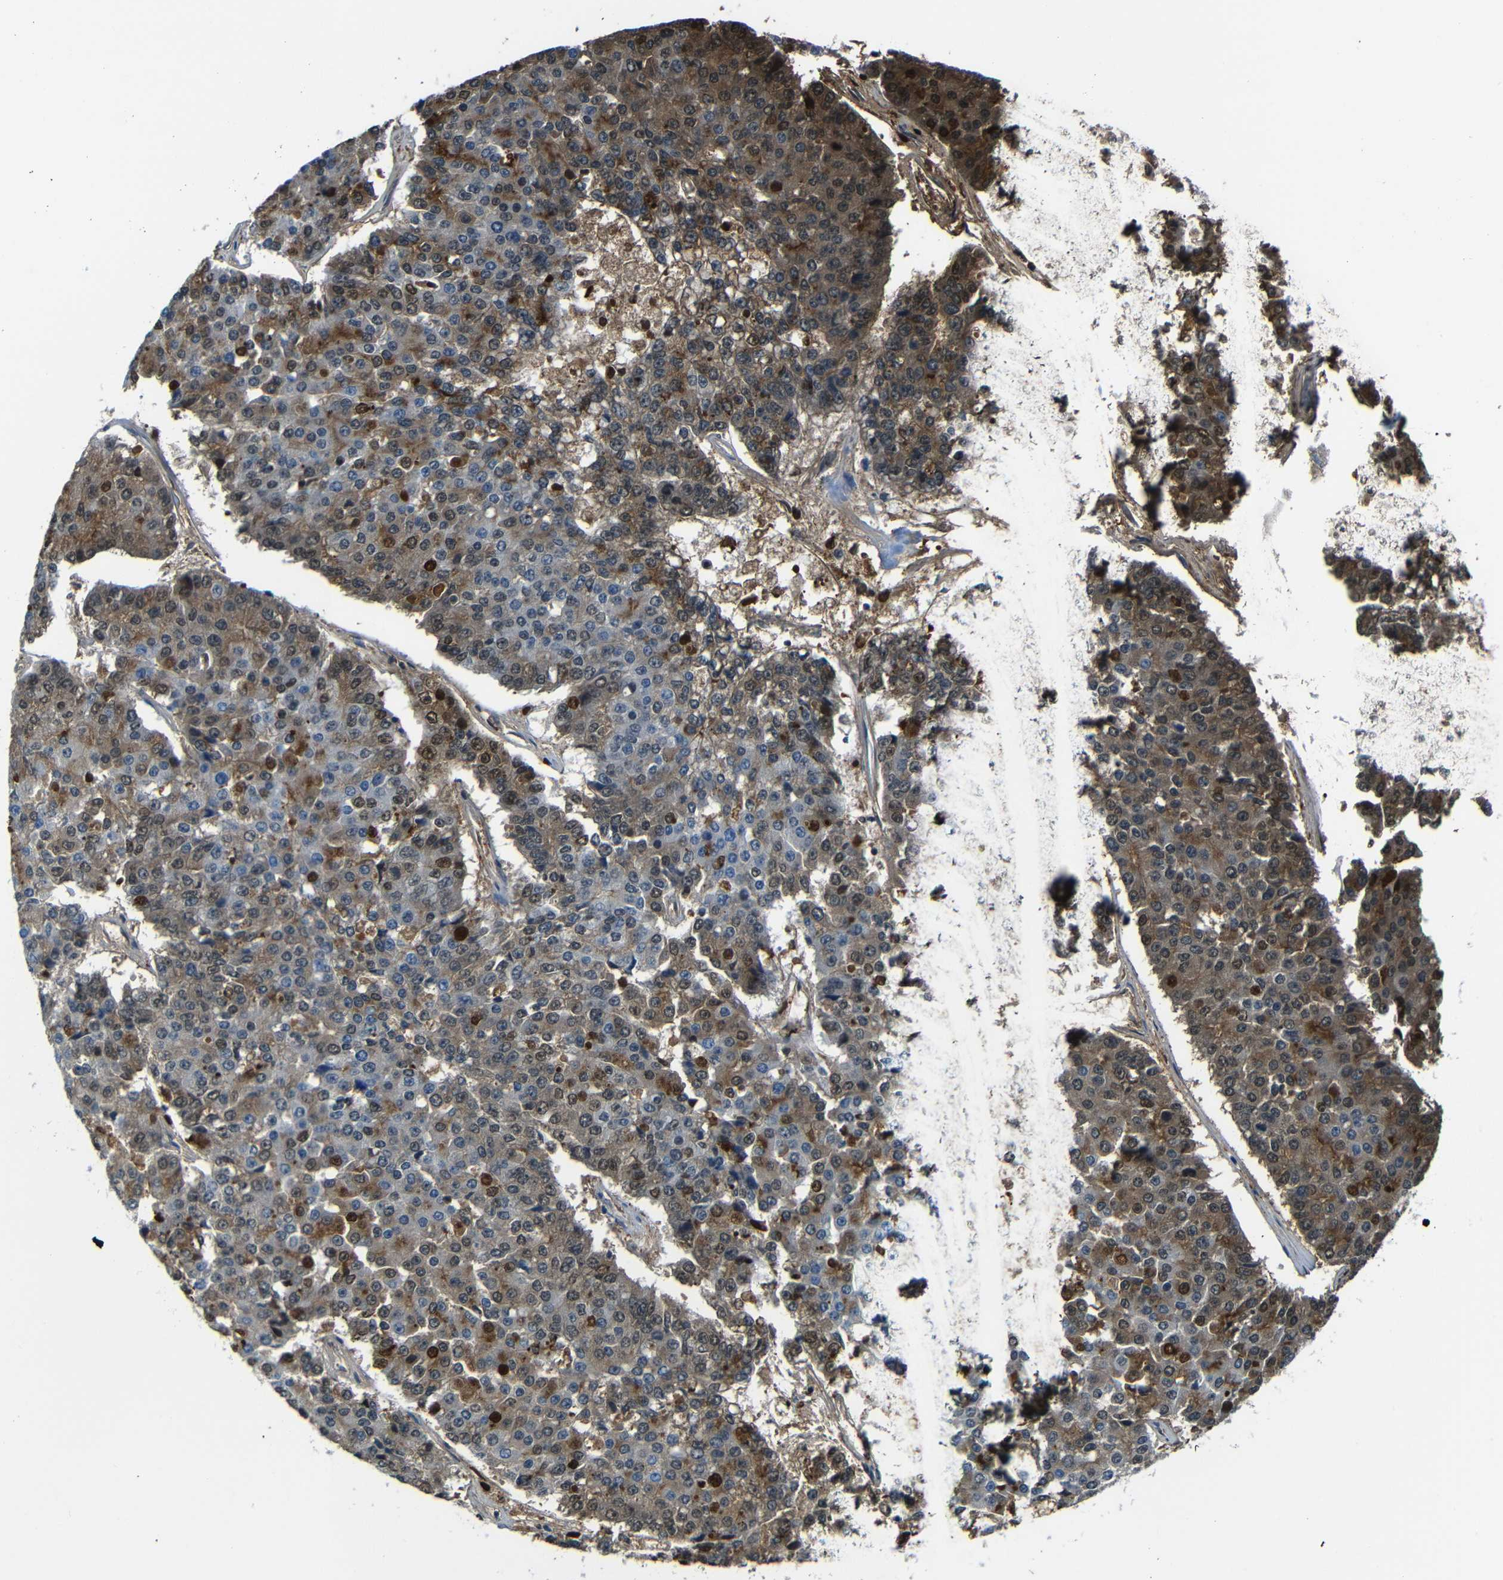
{"staining": {"intensity": "strong", "quantity": "<25%", "location": "cytoplasmic/membranous,nuclear"}, "tissue": "pancreatic cancer", "cell_type": "Tumor cells", "image_type": "cancer", "snomed": [{"axis": "morphology", "description": "Adenocarcinoma, NOS"}, {"axis": "topography", "description": "Pancreas"}], "caption": "Pancreatic cancer stained with a protein marker demonstrates strong staining in tumor cells.", "gene": "SERPINA1", "patient": {"sex": "male", "age": 50}}